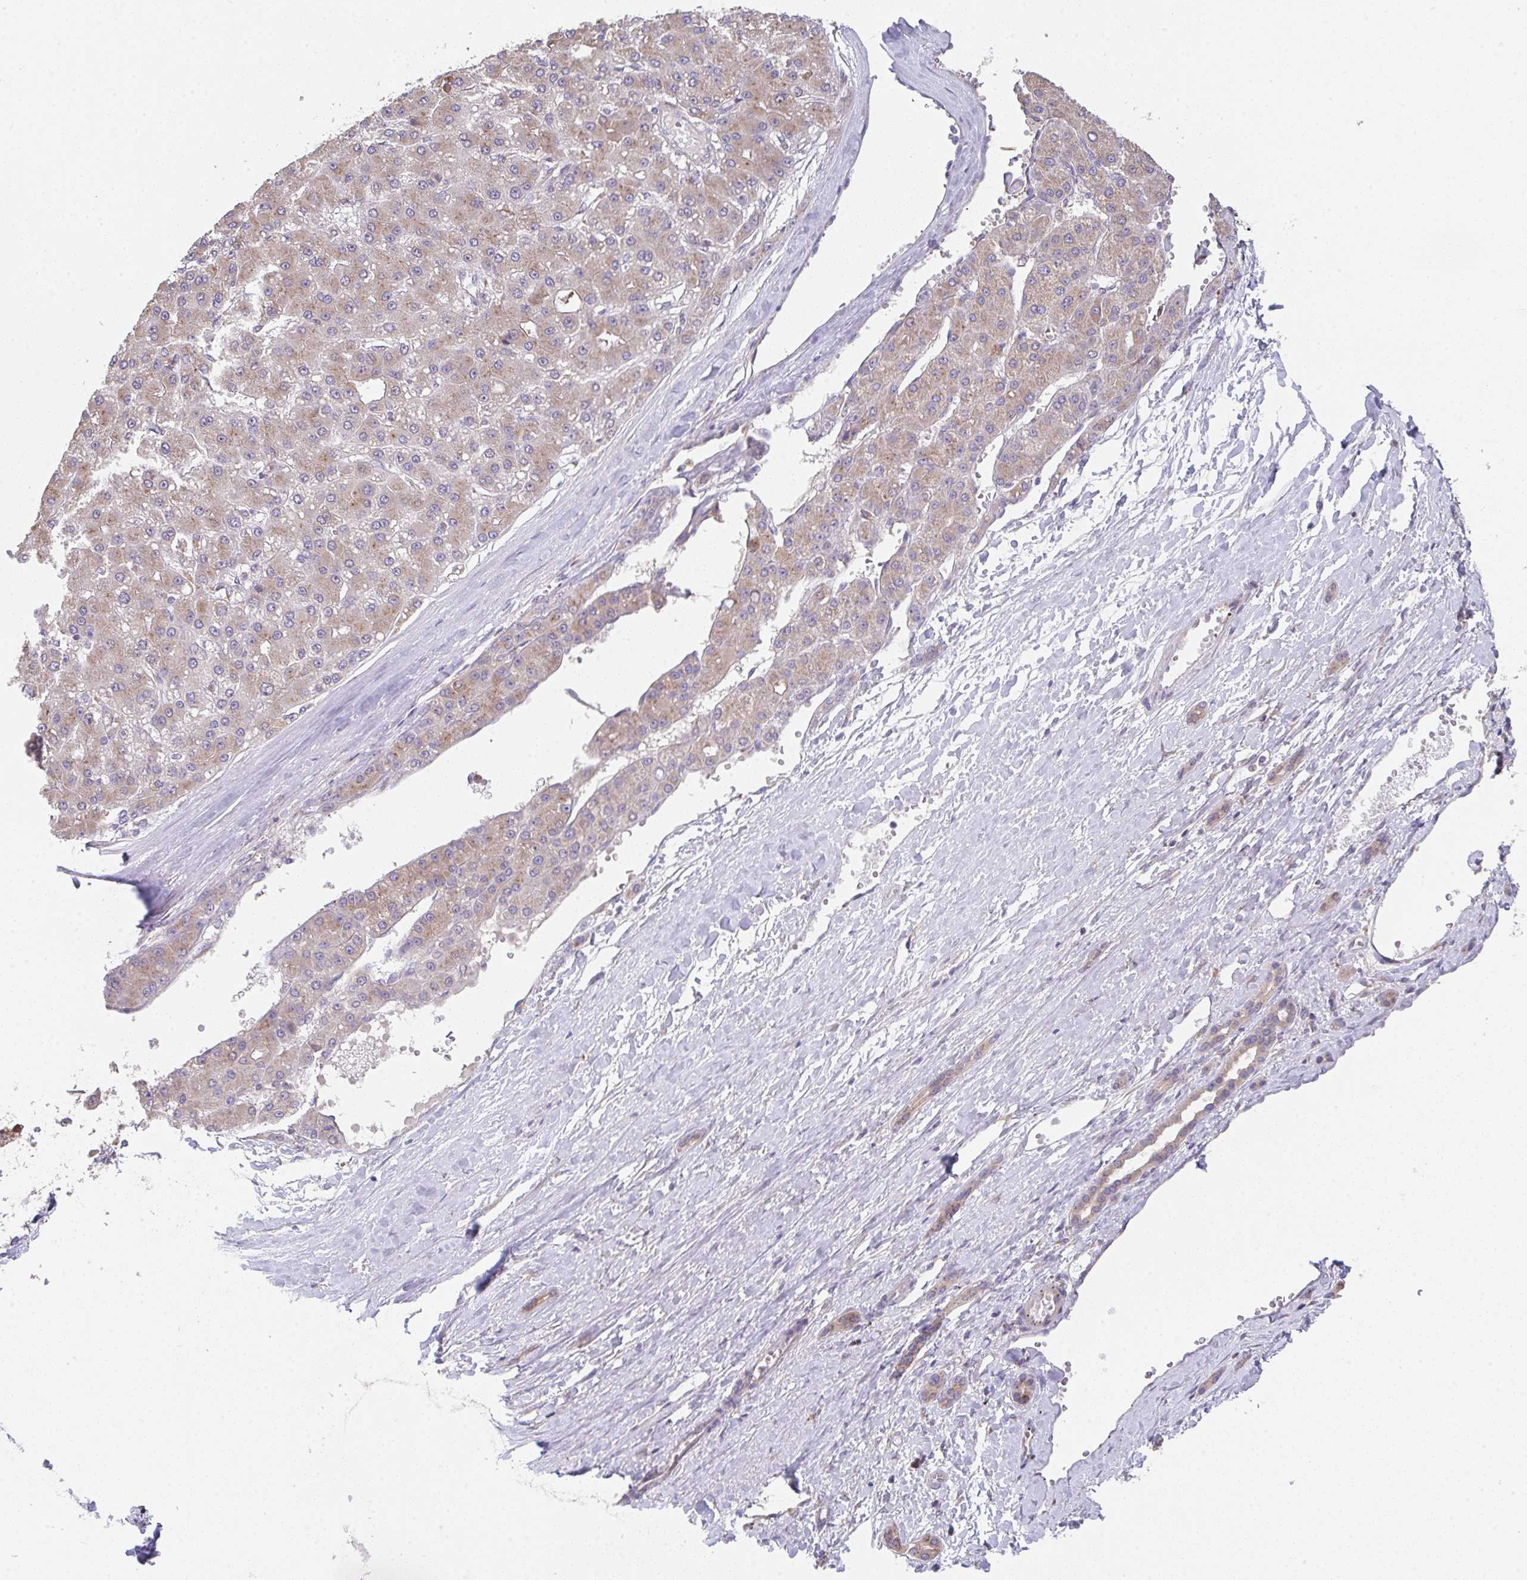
{"staining": {"intensity": "weak", "quantity": "25%-75%", "location": "cytoplasmic/membranous"}, "tissue": "liver cancer", "cell_type": "Tumor cells", "image_type": "cancer", "snomed": [{"axis": "morphology", "description": "Carcinoma, Hepatocellular, NOS"}, {"axis": "topography", "description": "Liver"}], "caption": "Immunohistochemistry (IHC) staining of liver cancer, which reveals low levels of weak cytoplasmic/membranous staining in about 25%-75% of tumor cells indicating weak cytoplasmic/membranous protein staining. The staining was performed using DAB (3,3'-diaminobenzidine) (brown) for protein detection and nuclei were counterstained in hematoxylin (blue).", "gene": "TSPAN31", "patient": {"sex": "male", "age": 67}}